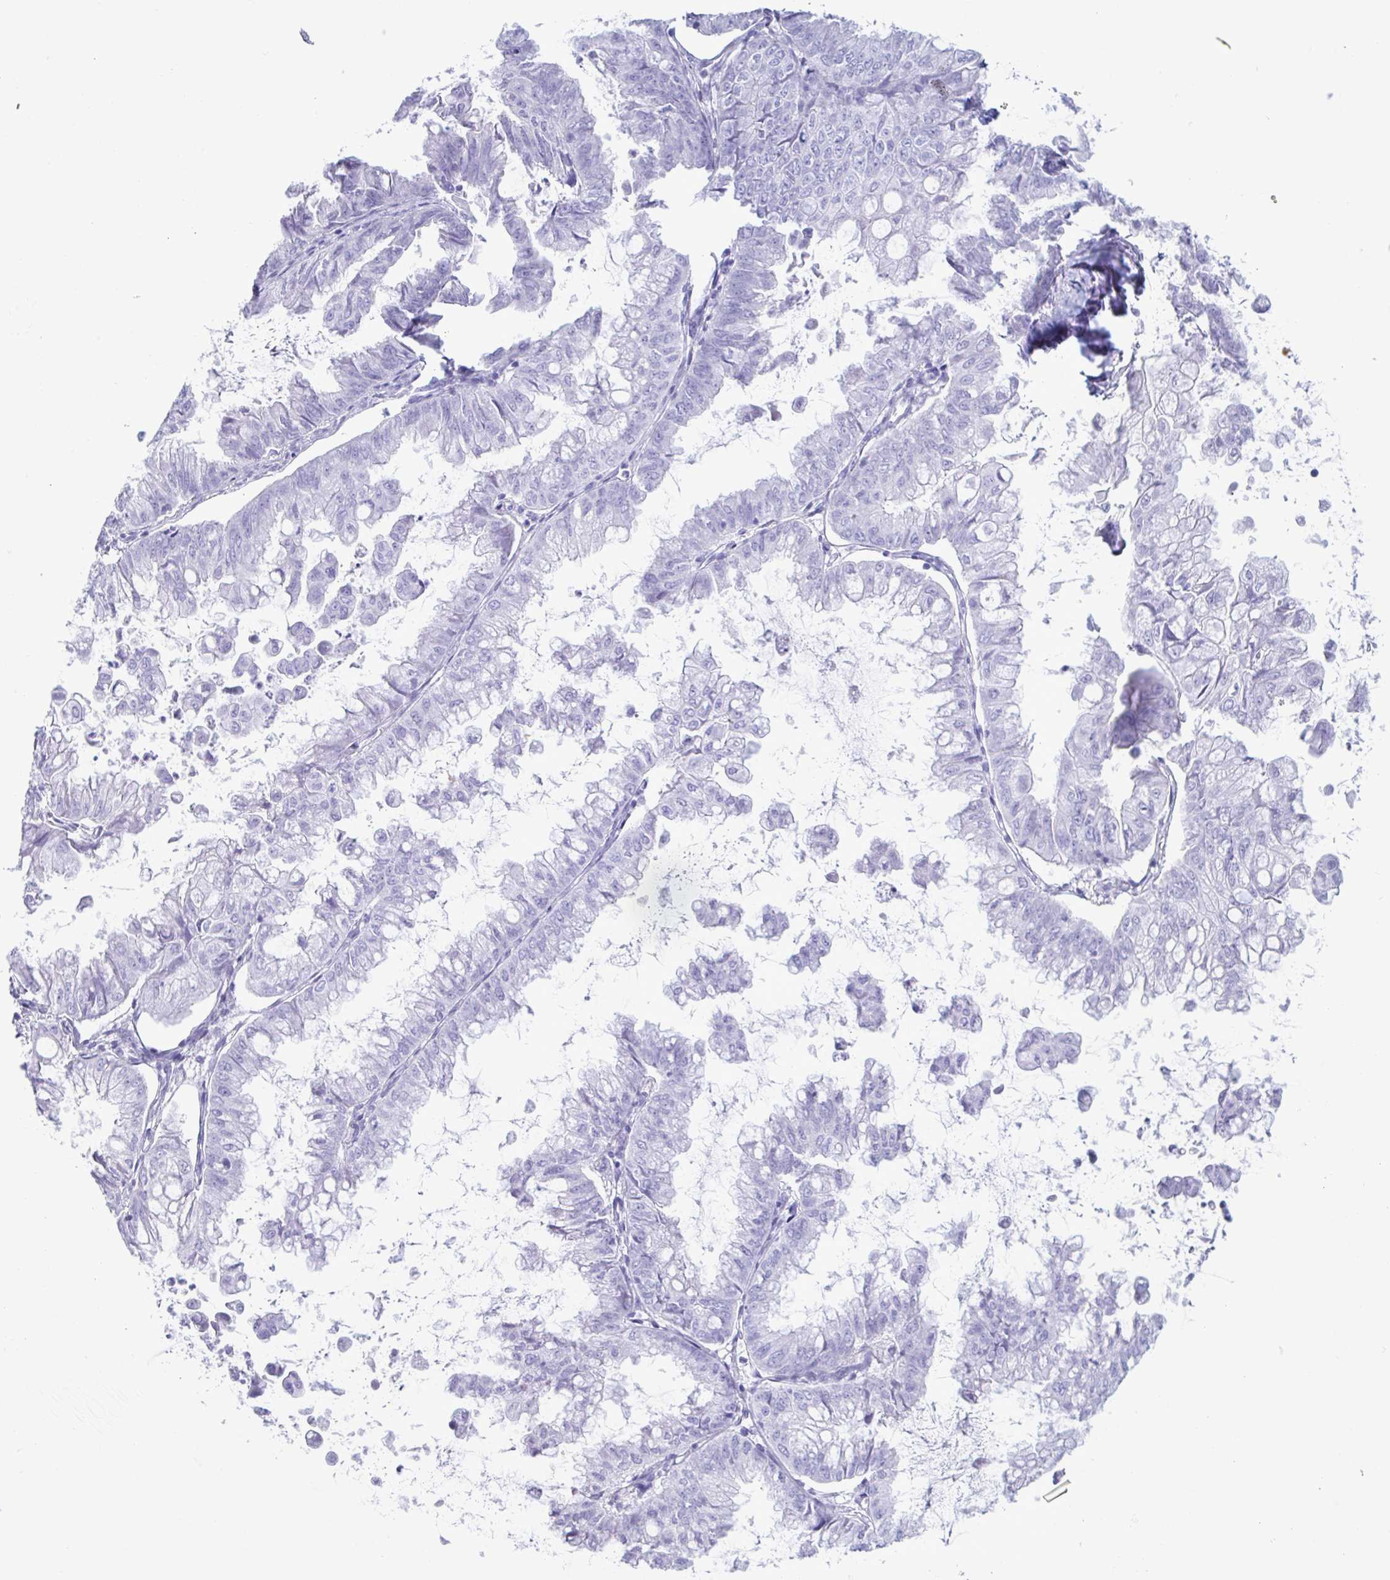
{"staining": {"intensity": "negative", "quantity": "none", "location": "none"}, "tissue": "stomach cancer", "cell_type": "Tumor cells", "image_type": "cancer", "snomed": [{"axis": "morphology", "description": "Adenocarcinoma, NOS"}, {"axis": "topography", "description": "Stomach, upper"}], "caption": "Human stomach cancer (adenocarcinoma) stained for a protein using IHC displays no positivity in tumor cells.", "gene": "MRGPRG", "patient": {"sex": "male", "age": 80}}